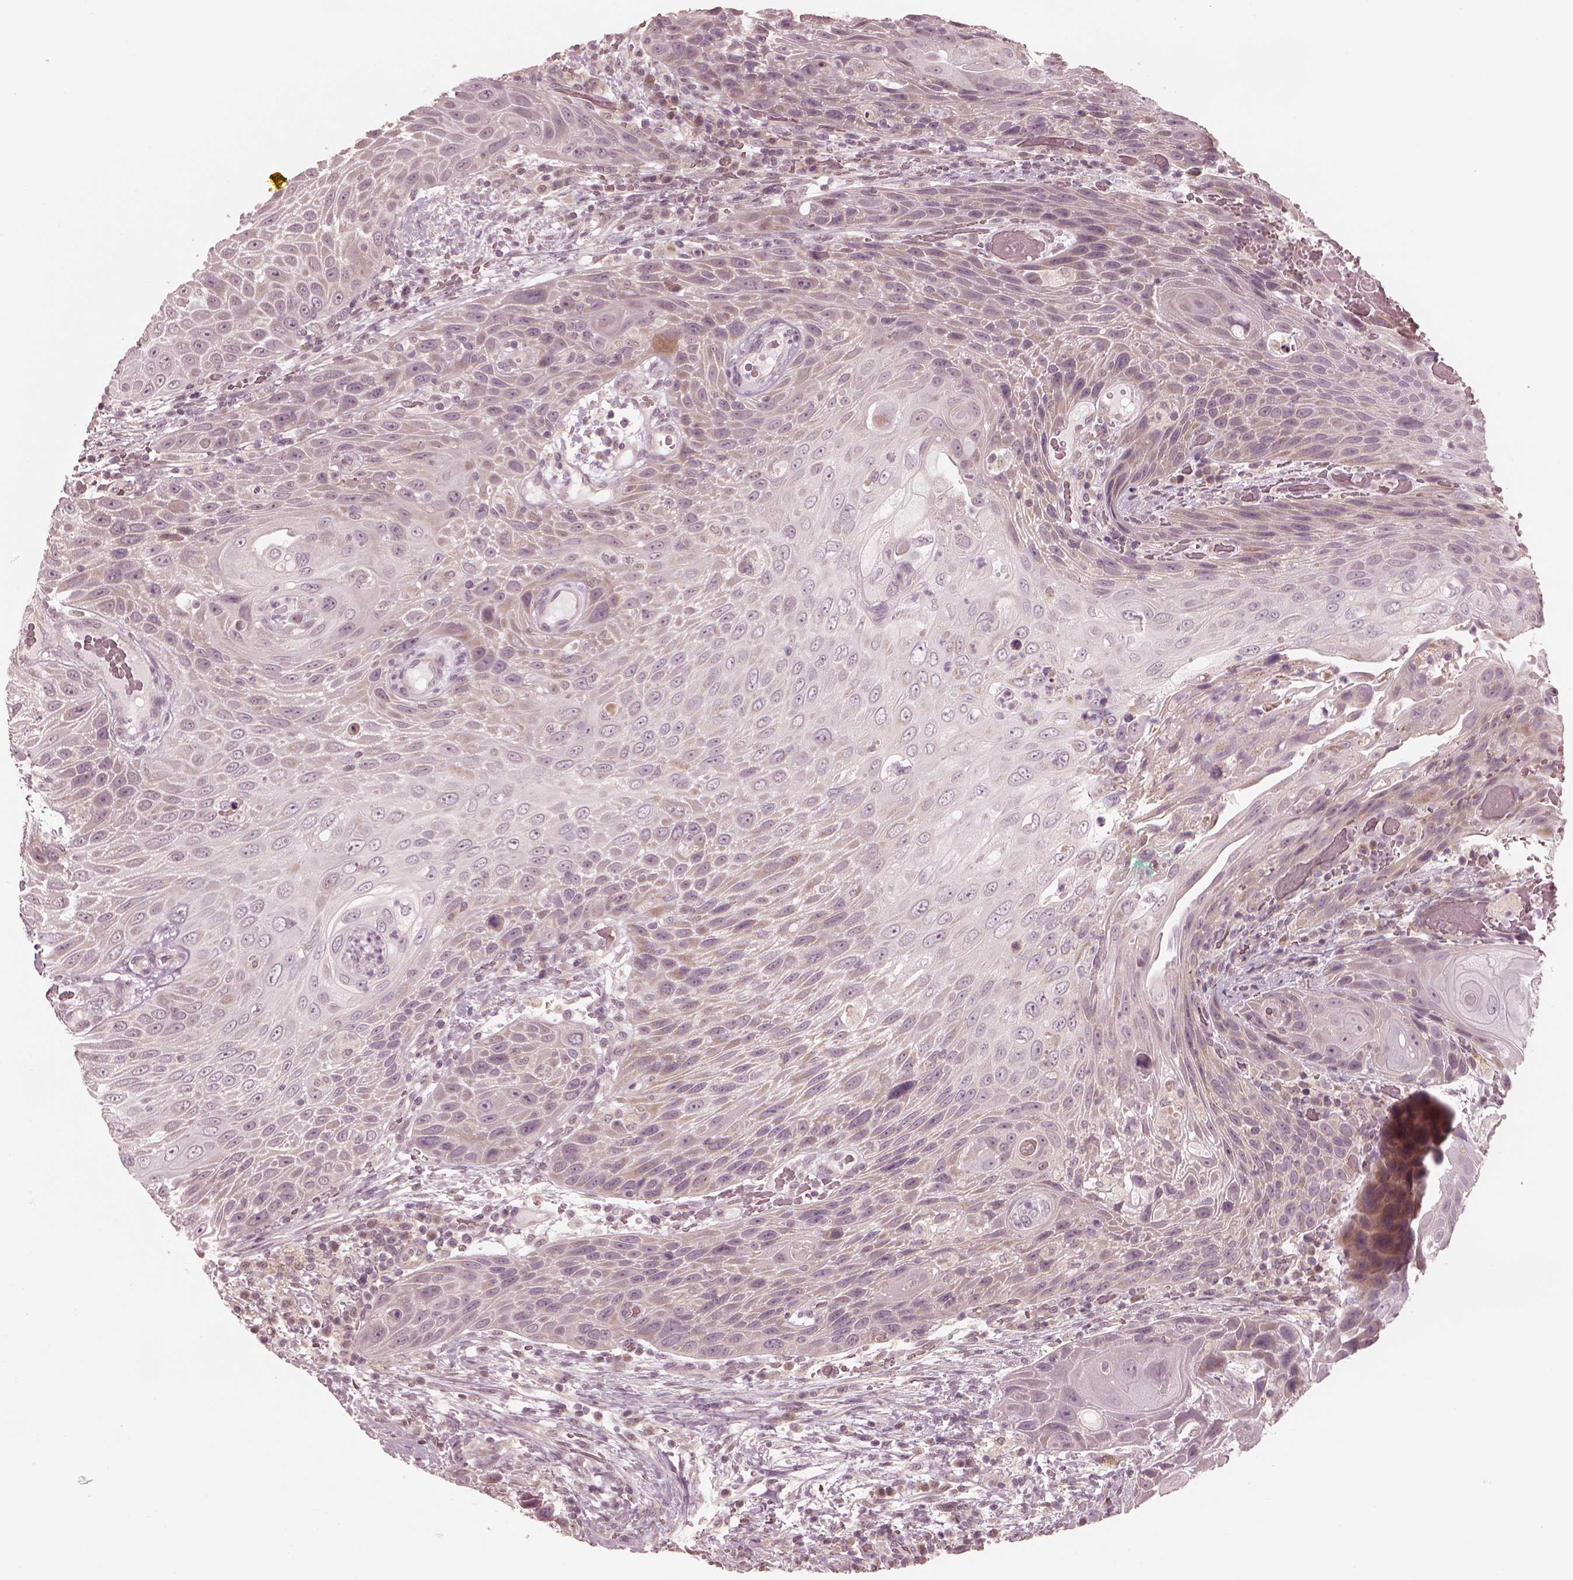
{"staining": {"intensity": "weak", "quantity": "<25%", "location": "cytoplasmic/membranous"}, "tissue": "head and neck cancer", "cell_type": "Tumor cells", "image_type": "cancer", "snomed": [{"axis": "morphology", "description": "Squamous cell carcinoma, NOS"}, {"axis": "topography", "description": "Head-Neck"}], "caption": "A histopathology image of human head and neck cancer (squamous cell carcinoma) is negative for staining in tumor cells.", "gene": "IQCB1", "patient": {"sex": "male", "age": 69}}